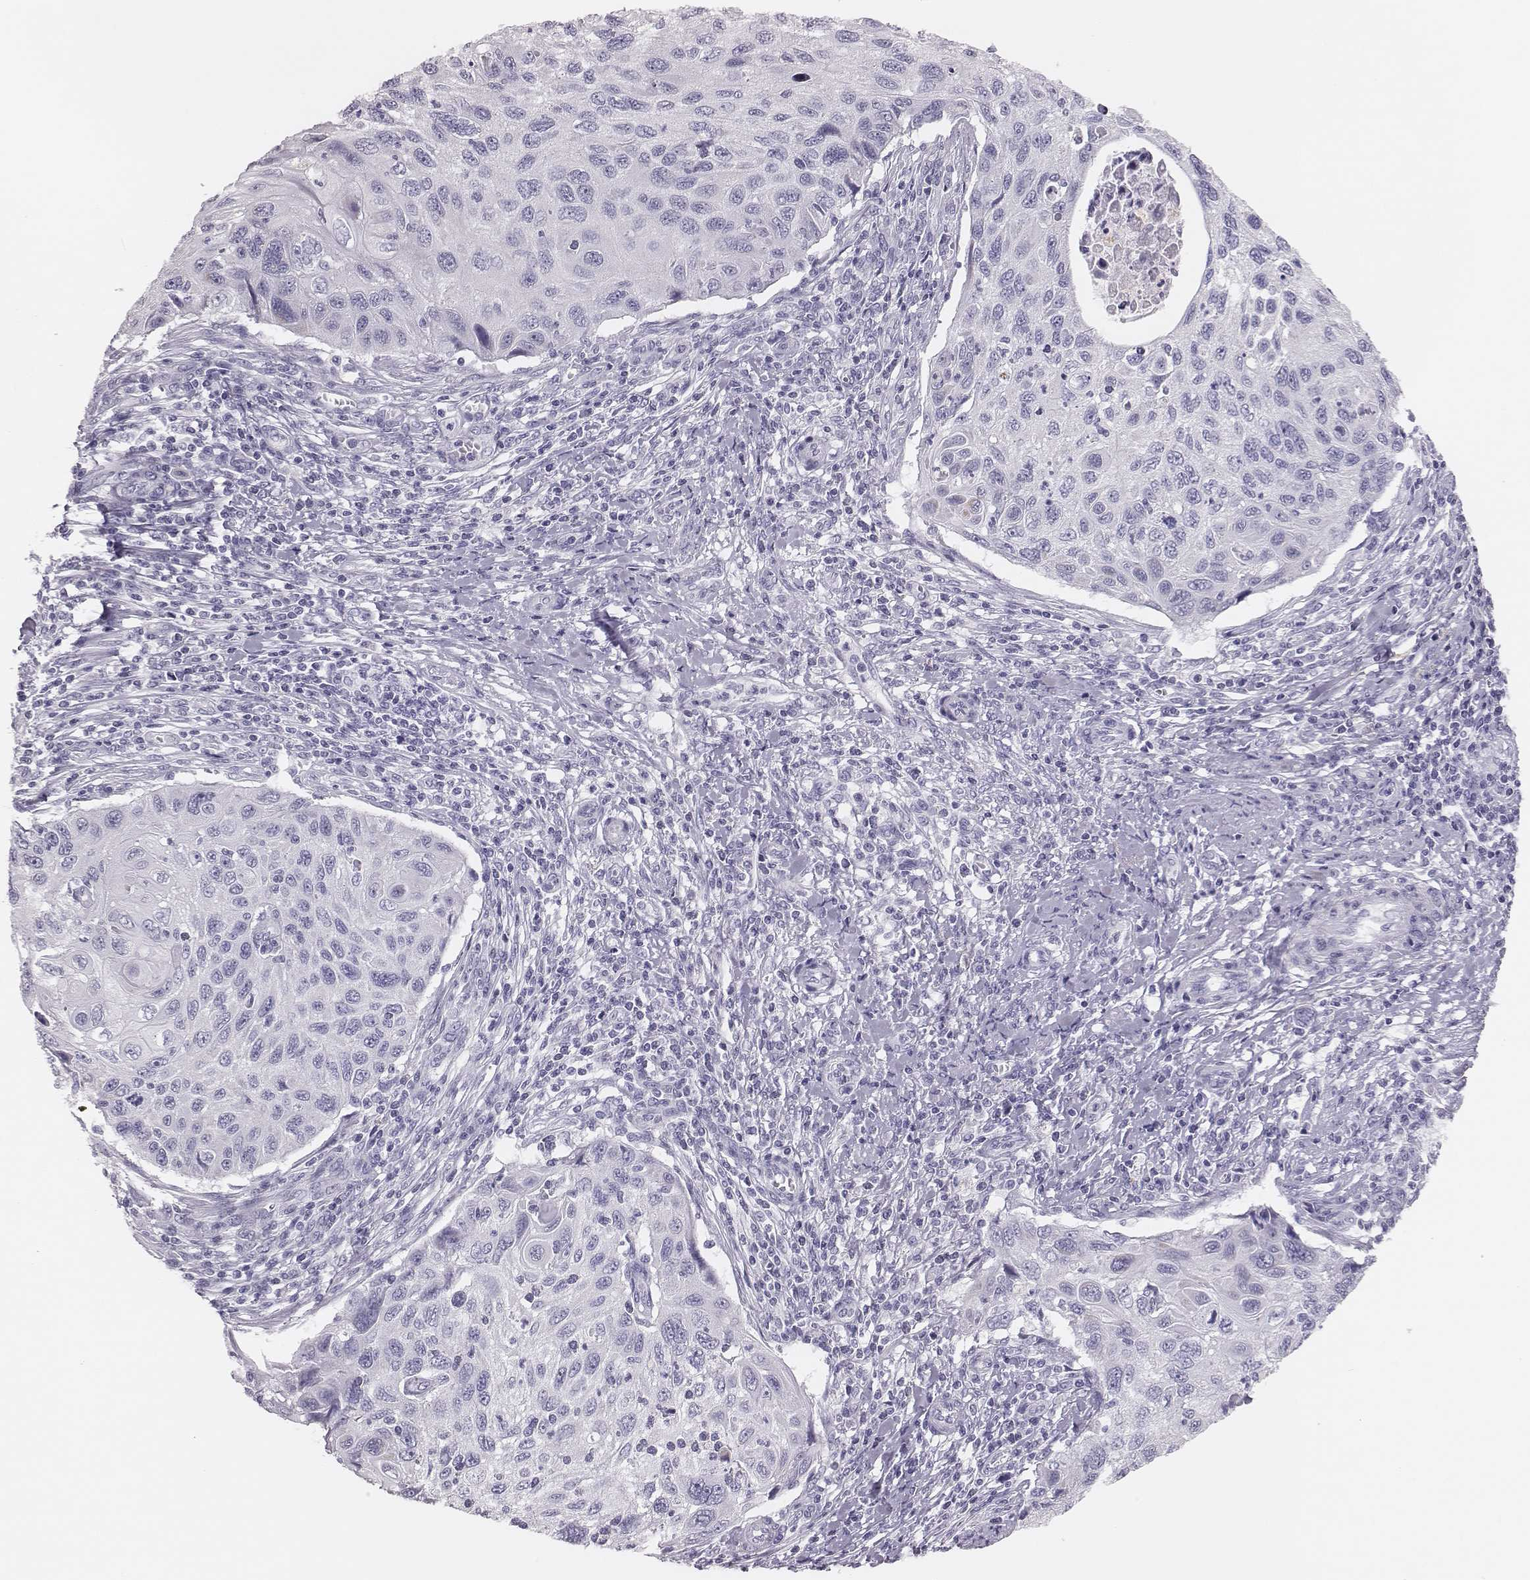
{"staining": {"intensity": "negative", "quantity": "none", "location": "none"}, "tissue": "cervical cancer", "cell_type": "Tumor cells", "image_type": "cancer", "snomed": [{"axis": "morphology", "description": "Squamous cell carcinoma, NOS"}, {"axis": "topography", "description": "Cervix"}], "caption": "Immunohistochemistry (IHC) histopathology image of neoplastic tissue: human cervical cancer (squamous cell carcinoma) stained with DAB (3,3'-diaminobenzidine) displays no significant protein staining in tumor cells.", "gene": "H1-6", "patient": {"sex": "female", "age": 70}}